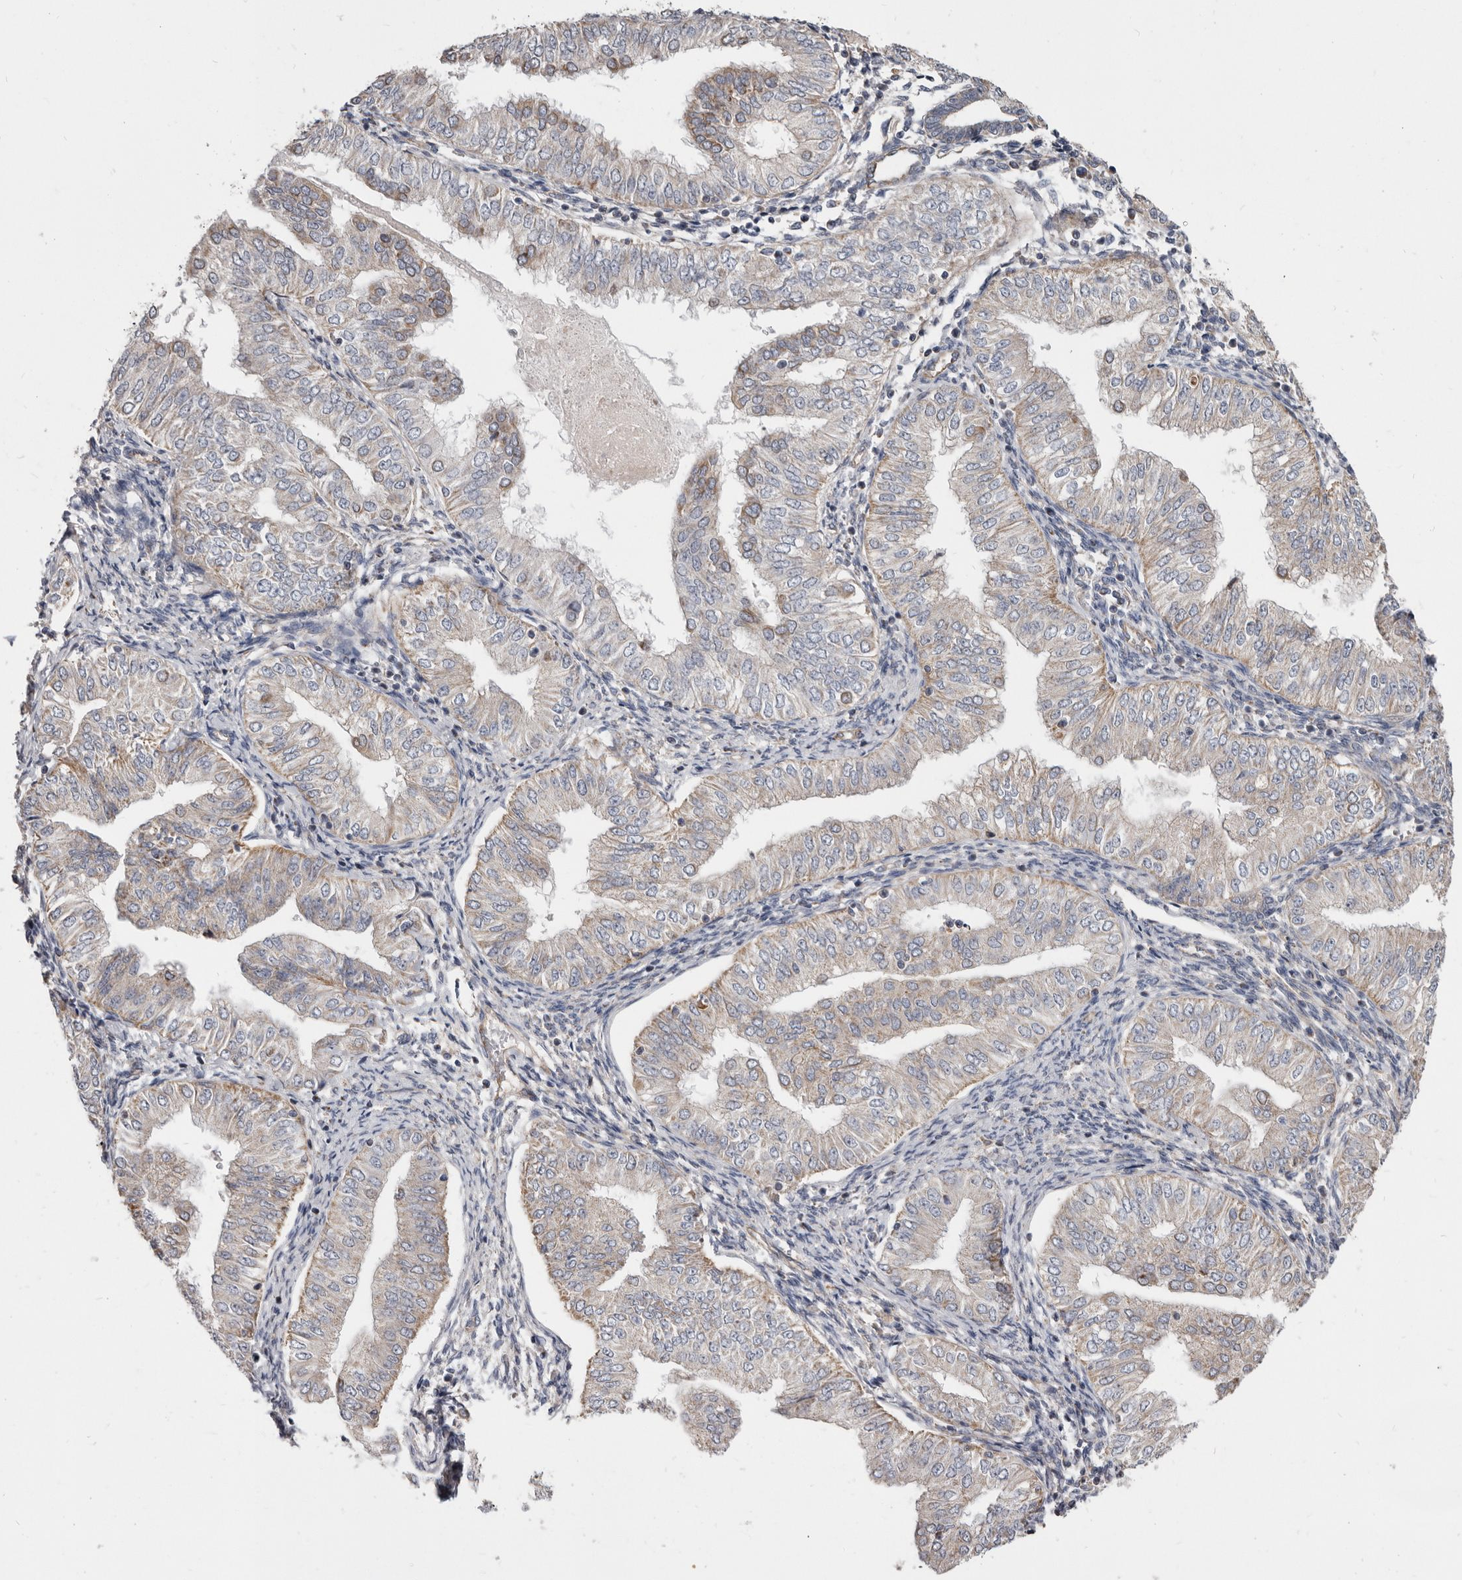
{"staining": {"intensity": "weak", "quantity": "<25%", "location": "cytoplasmic/membranous"}, "tissue": "endometrial cancer", "cell_type": "Tumor cells", "image_type": "cancer", "snomed": [{"axis": "morphology", "description": "Normal tissue, NOS"}, {"axis": "morphology", "description": "Adenocarcinoma, NOS"}, {"axis": "topography", "description": "Endometrium"}], "caption": "This is an immunohistochemistry photomicrograph of human adenocarcinoma (endometrial). There is no staining in tumor cells.", "gene": "FMO2", "patient": {"sex": "female", "age": 53}}